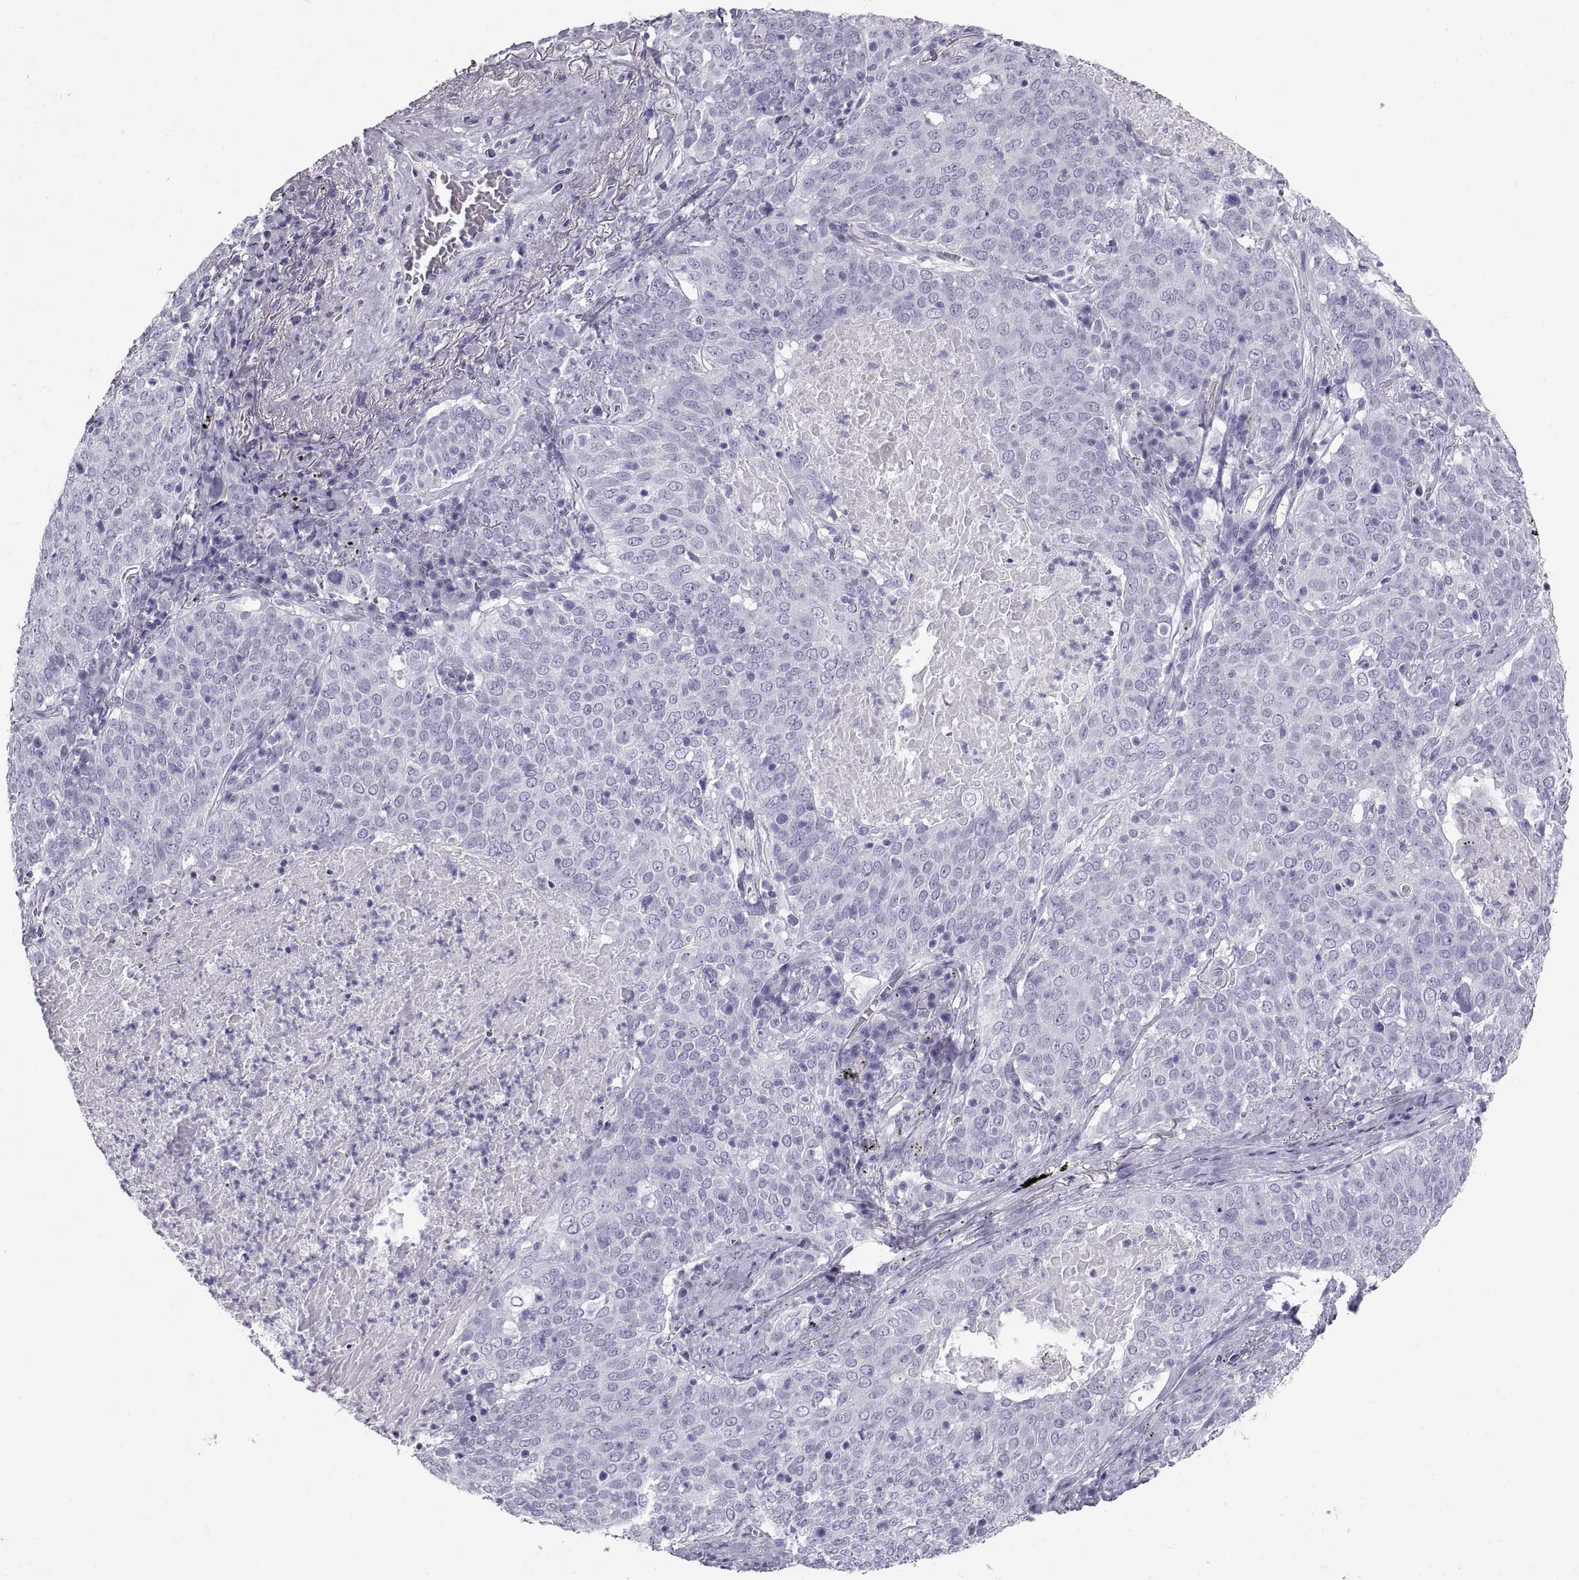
{"staining": {"intensity": "negative", "quantity": "none", "location": "none"}, "tissue": "lung cancer", "cell_type": "Tumor cells", "image_type": "cancer", "snomed": [{"axis": "morphology", "description": "Squamous cell carcinoma, NOS"}, {"axis": "topography", "description": "Lung"}], "caption": "This is an immunohistochemistry photomicrograph of human lung cancer (squamous cell carcinoma). There is no staining in tumor cells.", "gene": "RLBP1", "patient": {"sex": "male", "age": 82}}